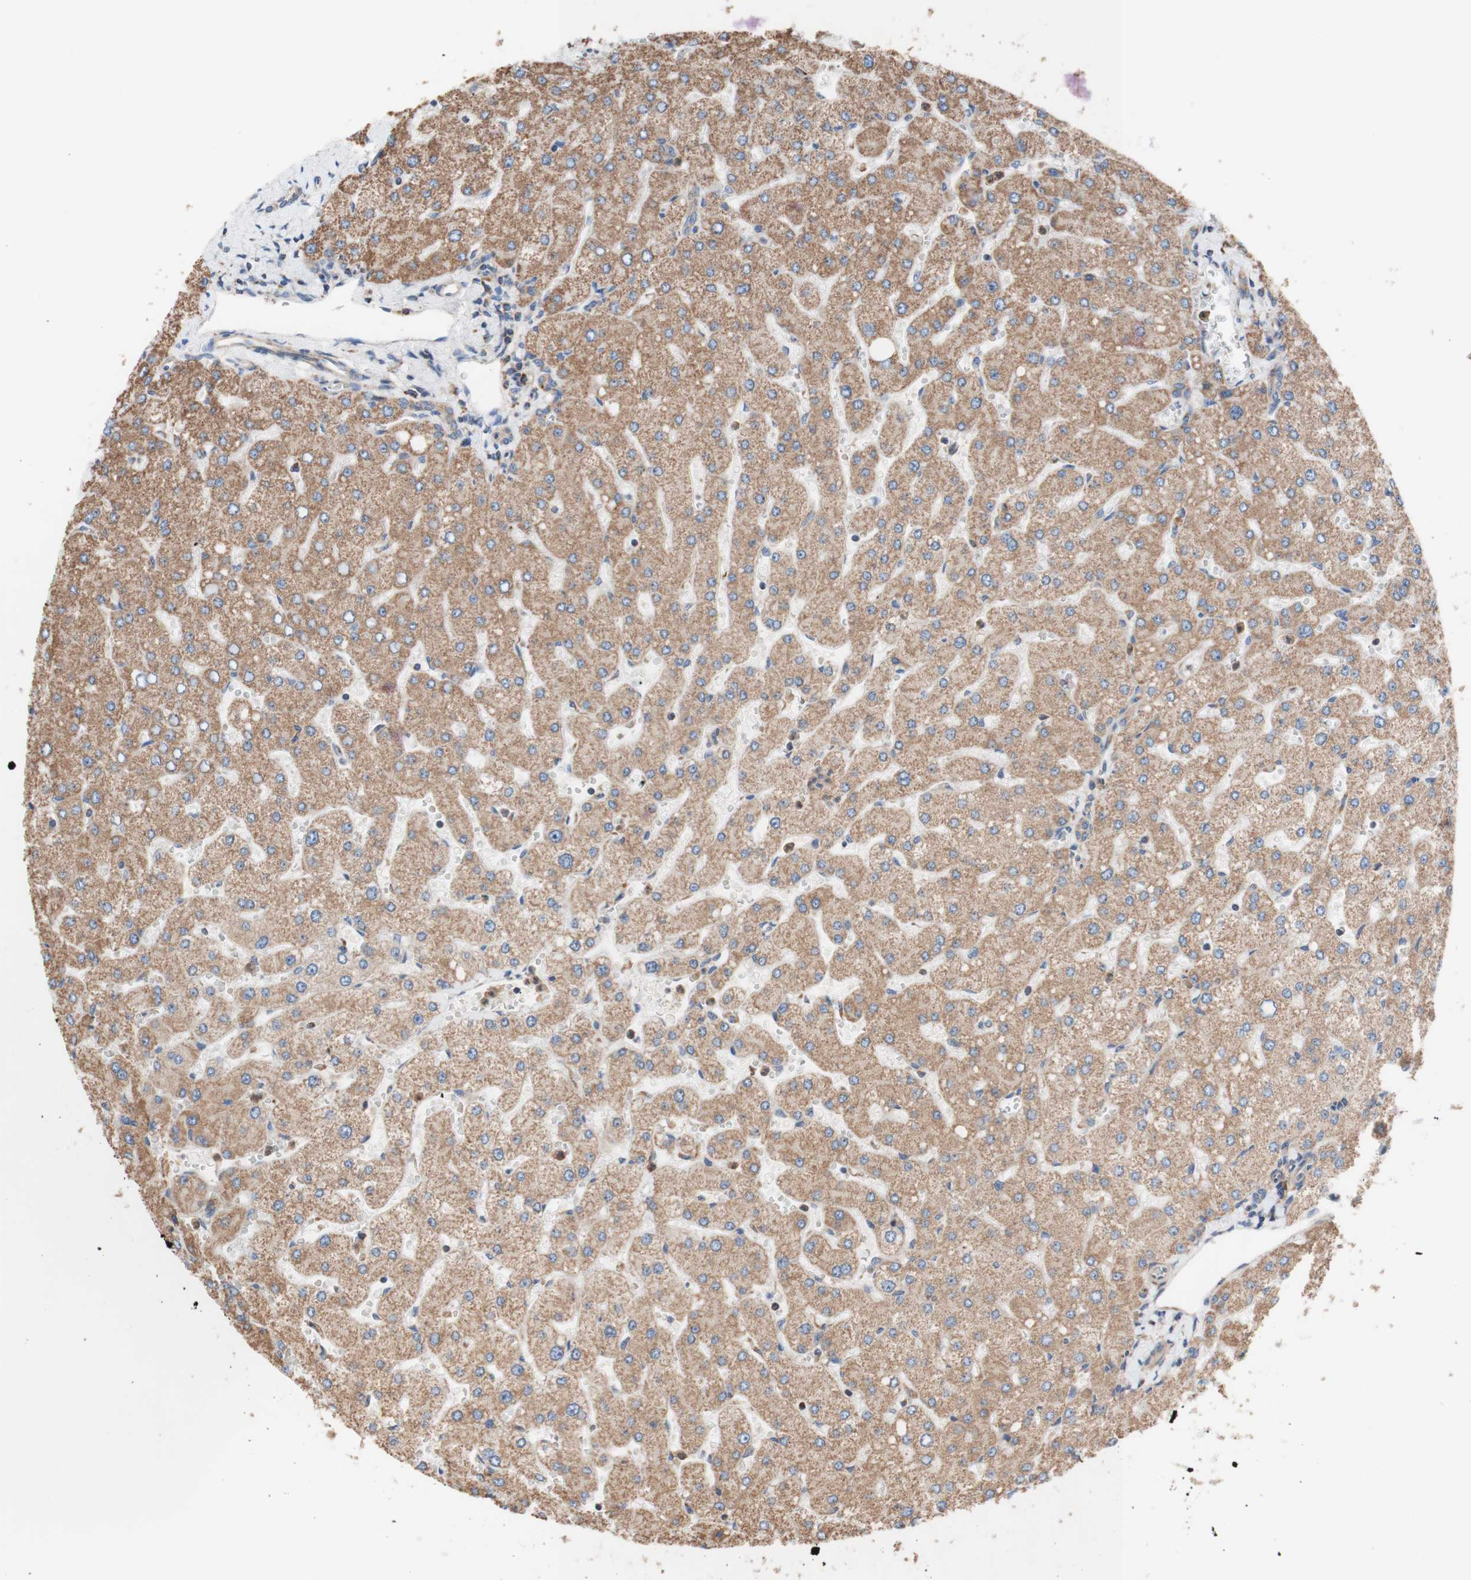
{"staining": {"intensity": "weak", "quantity": ">75%", "location": "cytoplasmic/membranous"}, "tissue": "liver", "cell_type": "Cholangiocytes", "image_type": "normal", "snomed": [{"axis": "morphology", "description": "Normal tissue, NOS"}, {"axis": "topography", "description": "Liver"}], "caption": "Liver stained for a protein (brown) shows weak cytoplasmic/membranous positive positivity in approximately >75% of cholangiocytes.", "gene": "FMR1", "patient": {"sex": "male", "age": 55}}